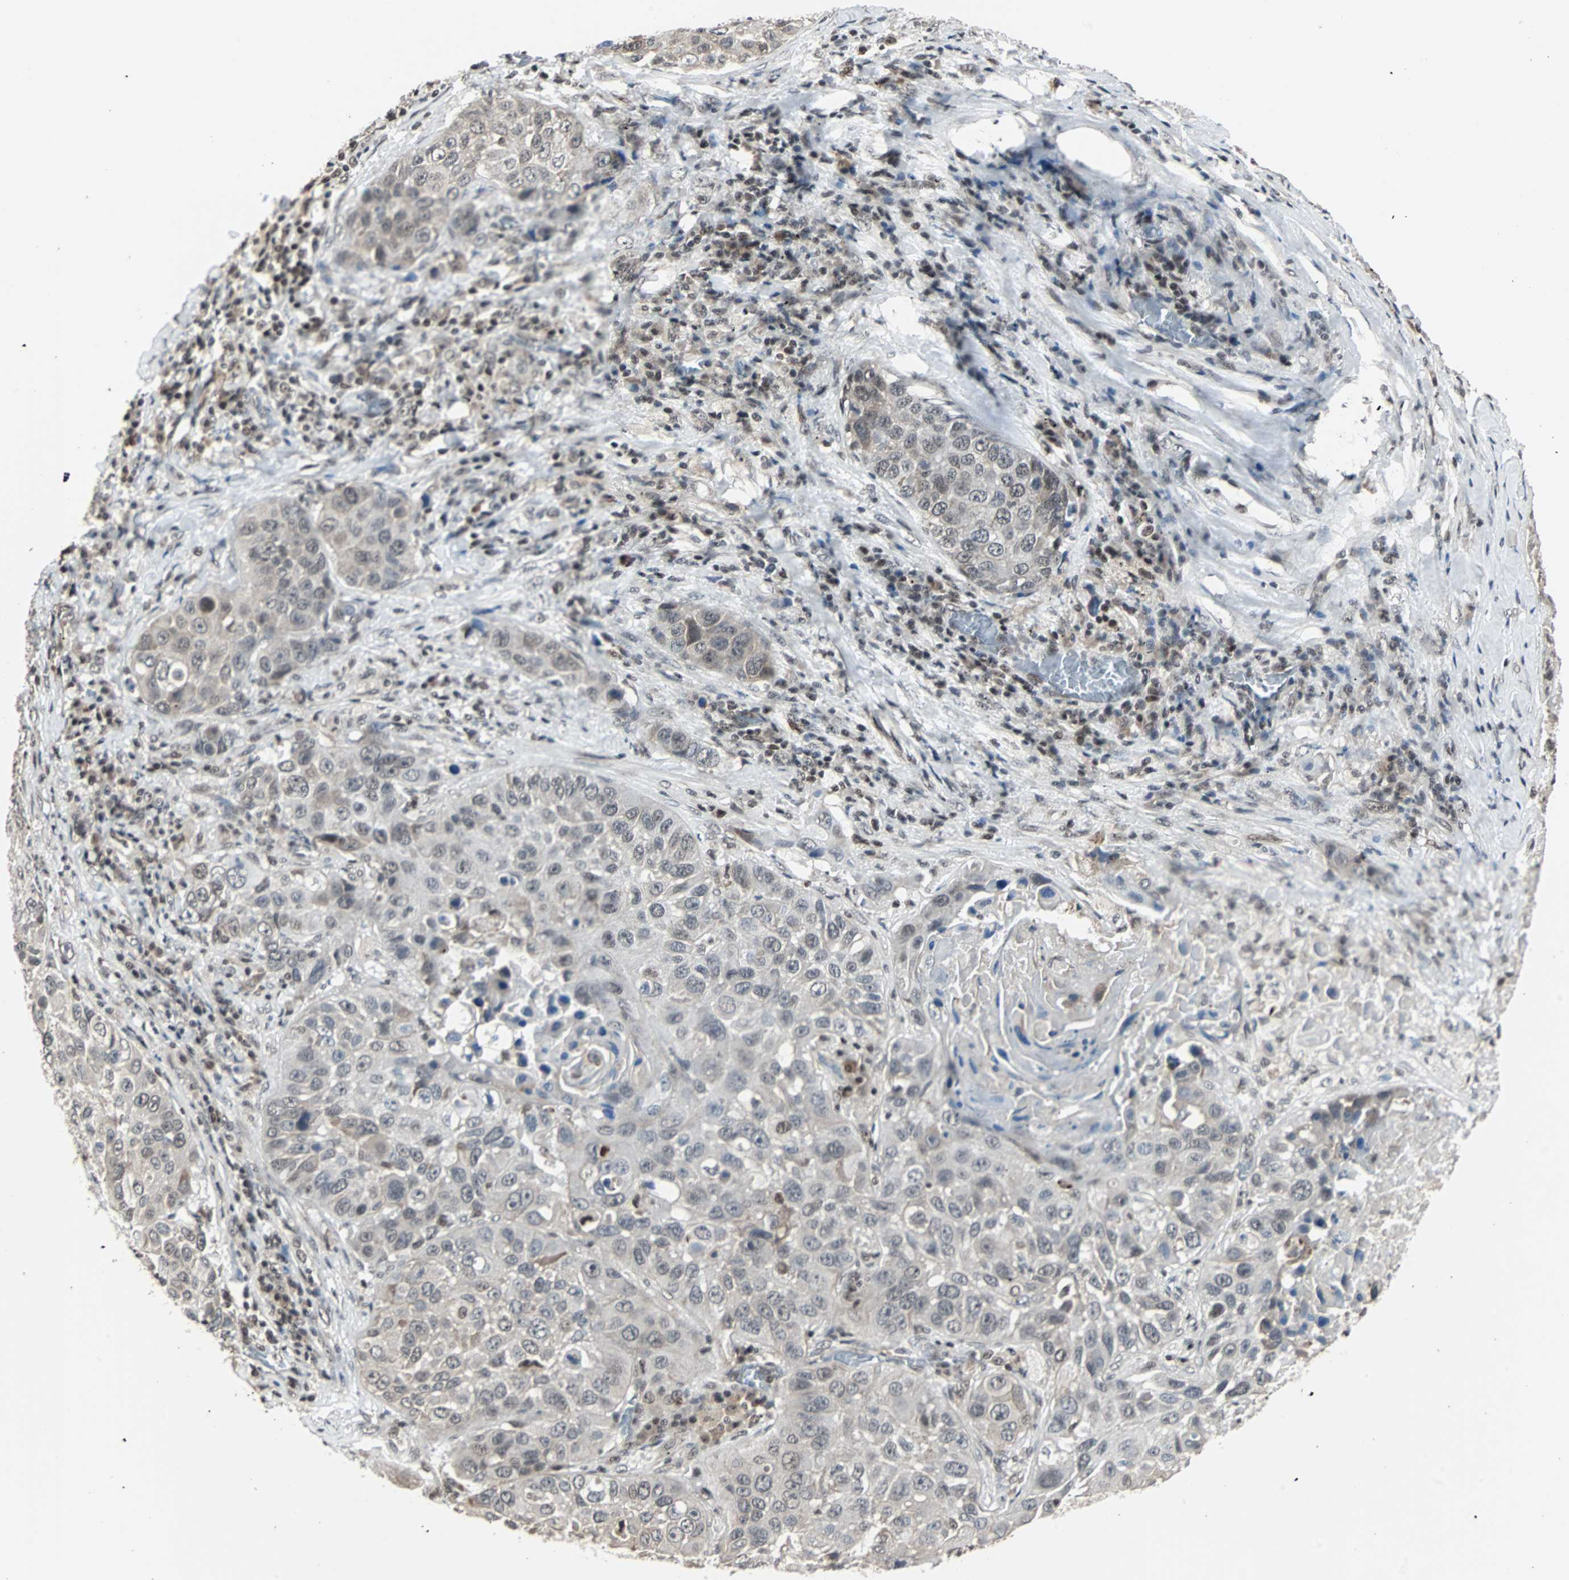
{"staining": {"intensity": "weak", "quantity": "25%-75%", "location": "nuclear"}, "tissue": "lung cancer", "cell_type": "Tumor cells", "image_type": "cancer", "snomed": [{"axis": "morphology", "description": "Squamous cell carcinoma, NOS"}, {"axis": "topography", "description": "Lung"}], "caption": "High-magnification brightfield microscopy of lung cancer (squamous cell carcinoma) stained with DAB (3,3'-diaminobenzidine) (brown) and counterstained with hematoxylin (blue). tumor cells exhibit weak nuclear positivity is present in about25%-75% of cells. Using DAB (brown) and hematoxylin (blue) stains, captured at high magnification using brightfield microscopy.", "gene": "TERF2IP", "patient": {"sex": "male", "age": 57}}